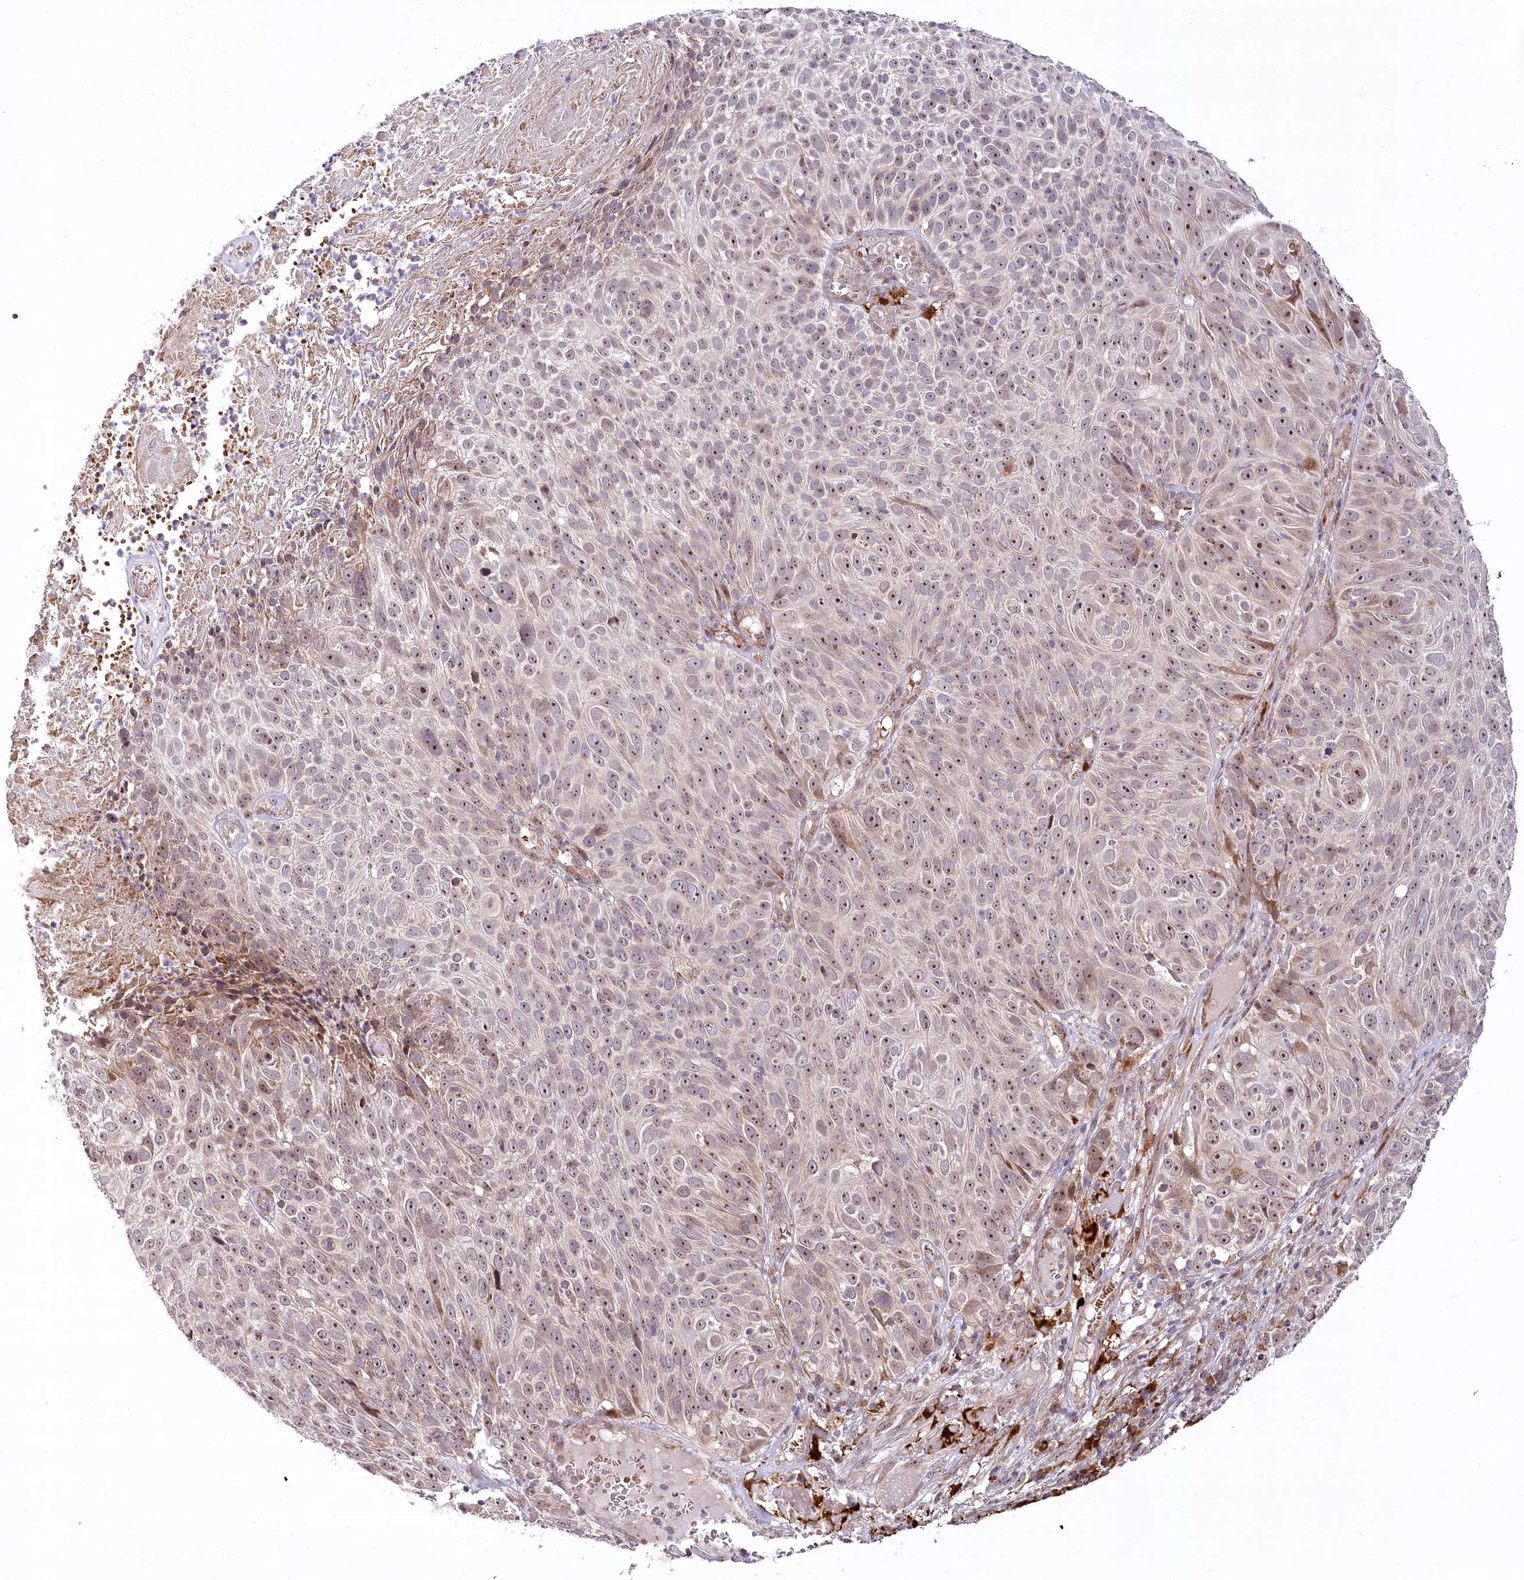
{"staining": {"intensity": "moderate", "quantity": "25%-75%", "location": "cytoplasmic/membranous,nuclear"}, "tissue": "cervical cancer", "cell_type": "Tumor cells", "image_type": "cancer", "snomed": [{"axis": "morphology", "description": "Squamous cell carcinoma, NOS"}, {"axis": "topography", "description": "Cervix"}], "caption": "Squamous cell carcinoma (cervical) stained with DAB (3,3'-diaminobenzidine) immunohistochemistry displays medium levels of moderate cytoplasmic/membranous and nuclear staining in about 25%-75% of tumor cells. Nuclei are stained in blue.", "gene": "WDR36", "patient": {"sex": "female", "age": 74}}